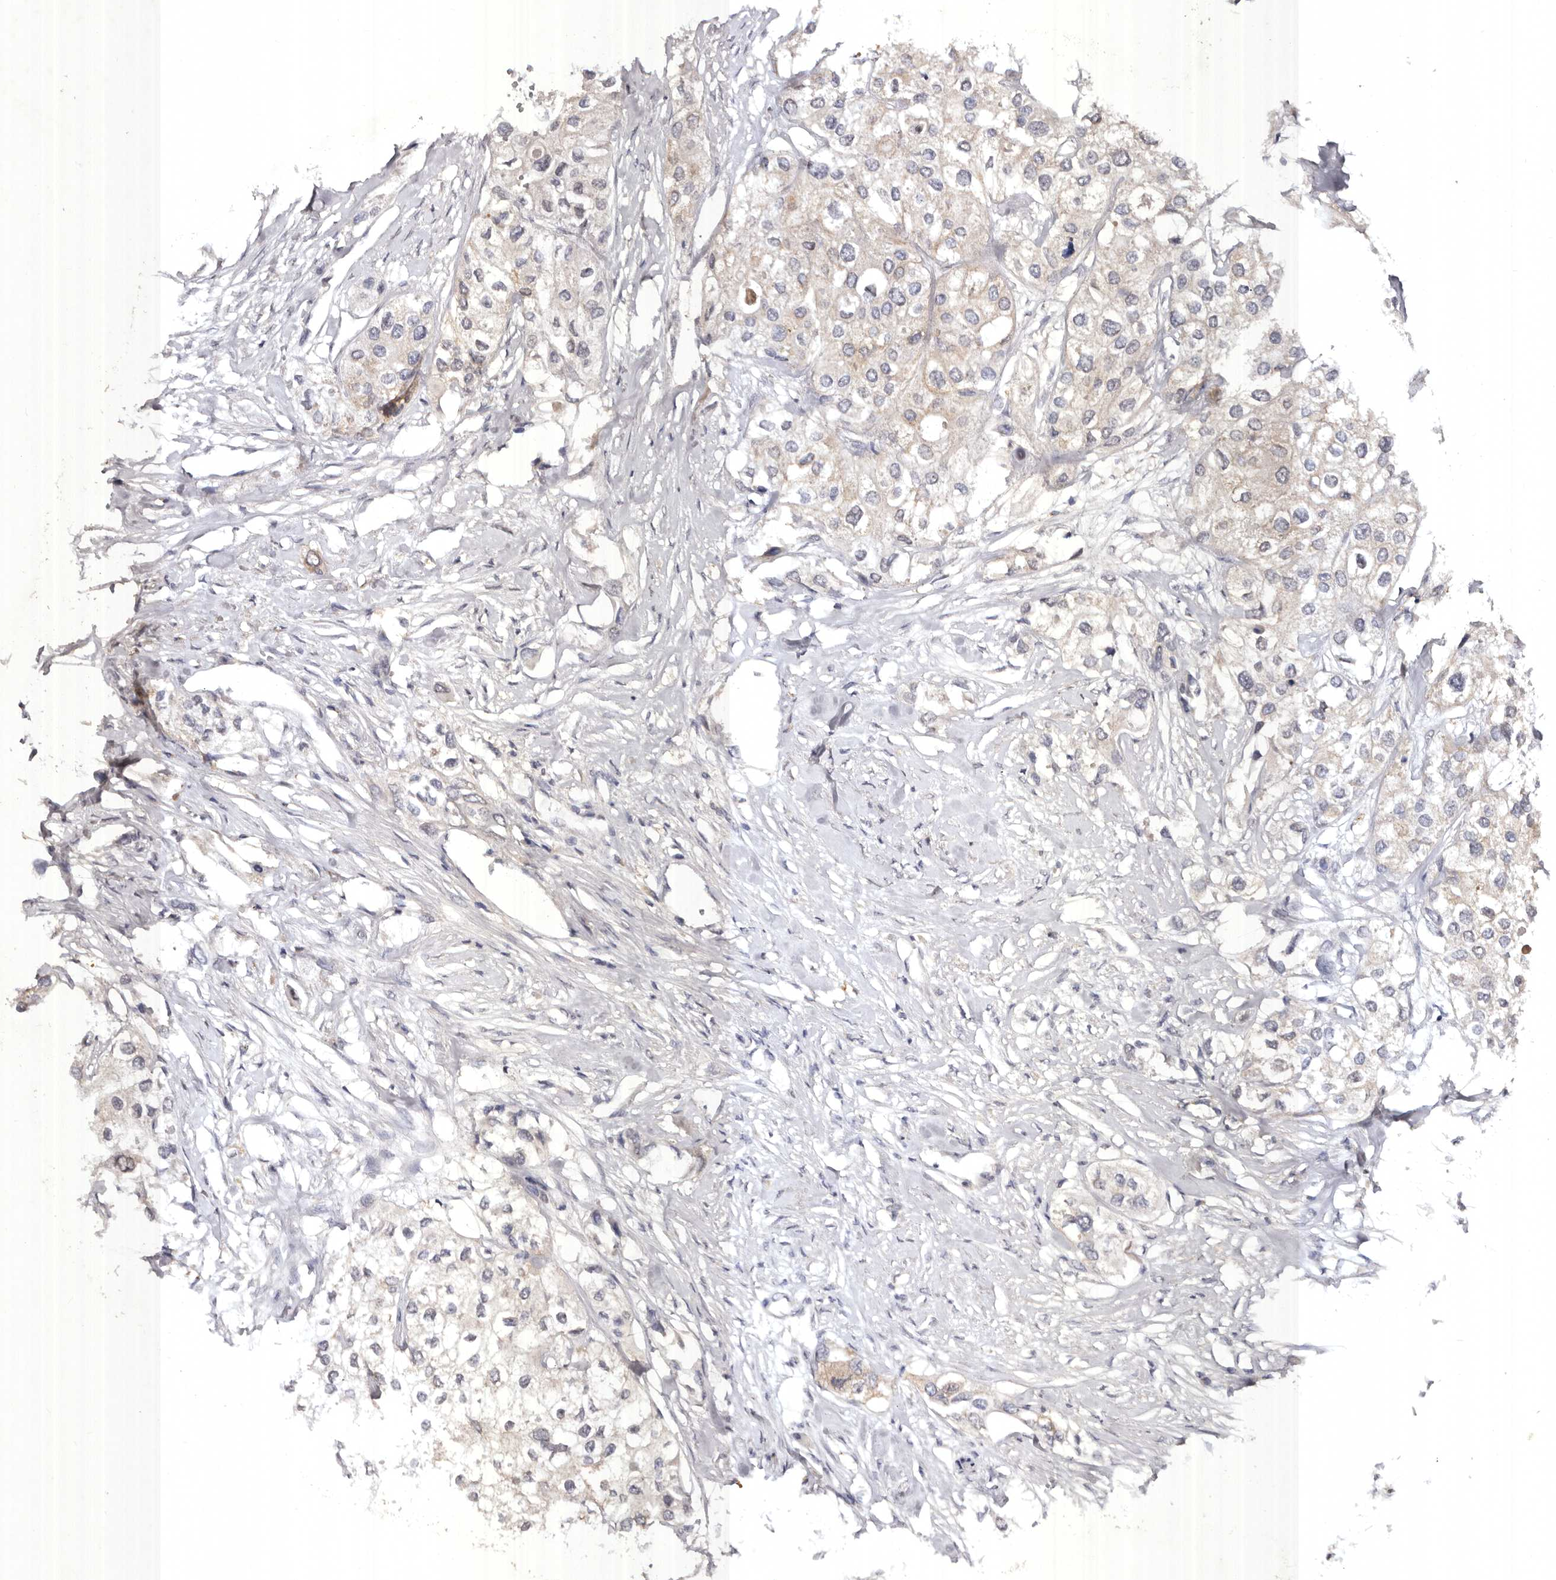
{"staining": {"intensity": "negative", "quantity": "none", "location": "none"}, "tissue": "urothelial cancer", "cell_type": "Tumor cells", "image_type": "cancer", "snomed": [{"axis": "morphology", "description": "Urothelial carcinoma, High grade"}, {"axis": "topography", "description": "Urinary bladder"}], "caption": "This is an immunohistochemistry (IHC) image of urothelial cancer. There is no staining in tumor cells.", "gene": "EDEM1", "patient": {"sex": "male", "age": 64}}